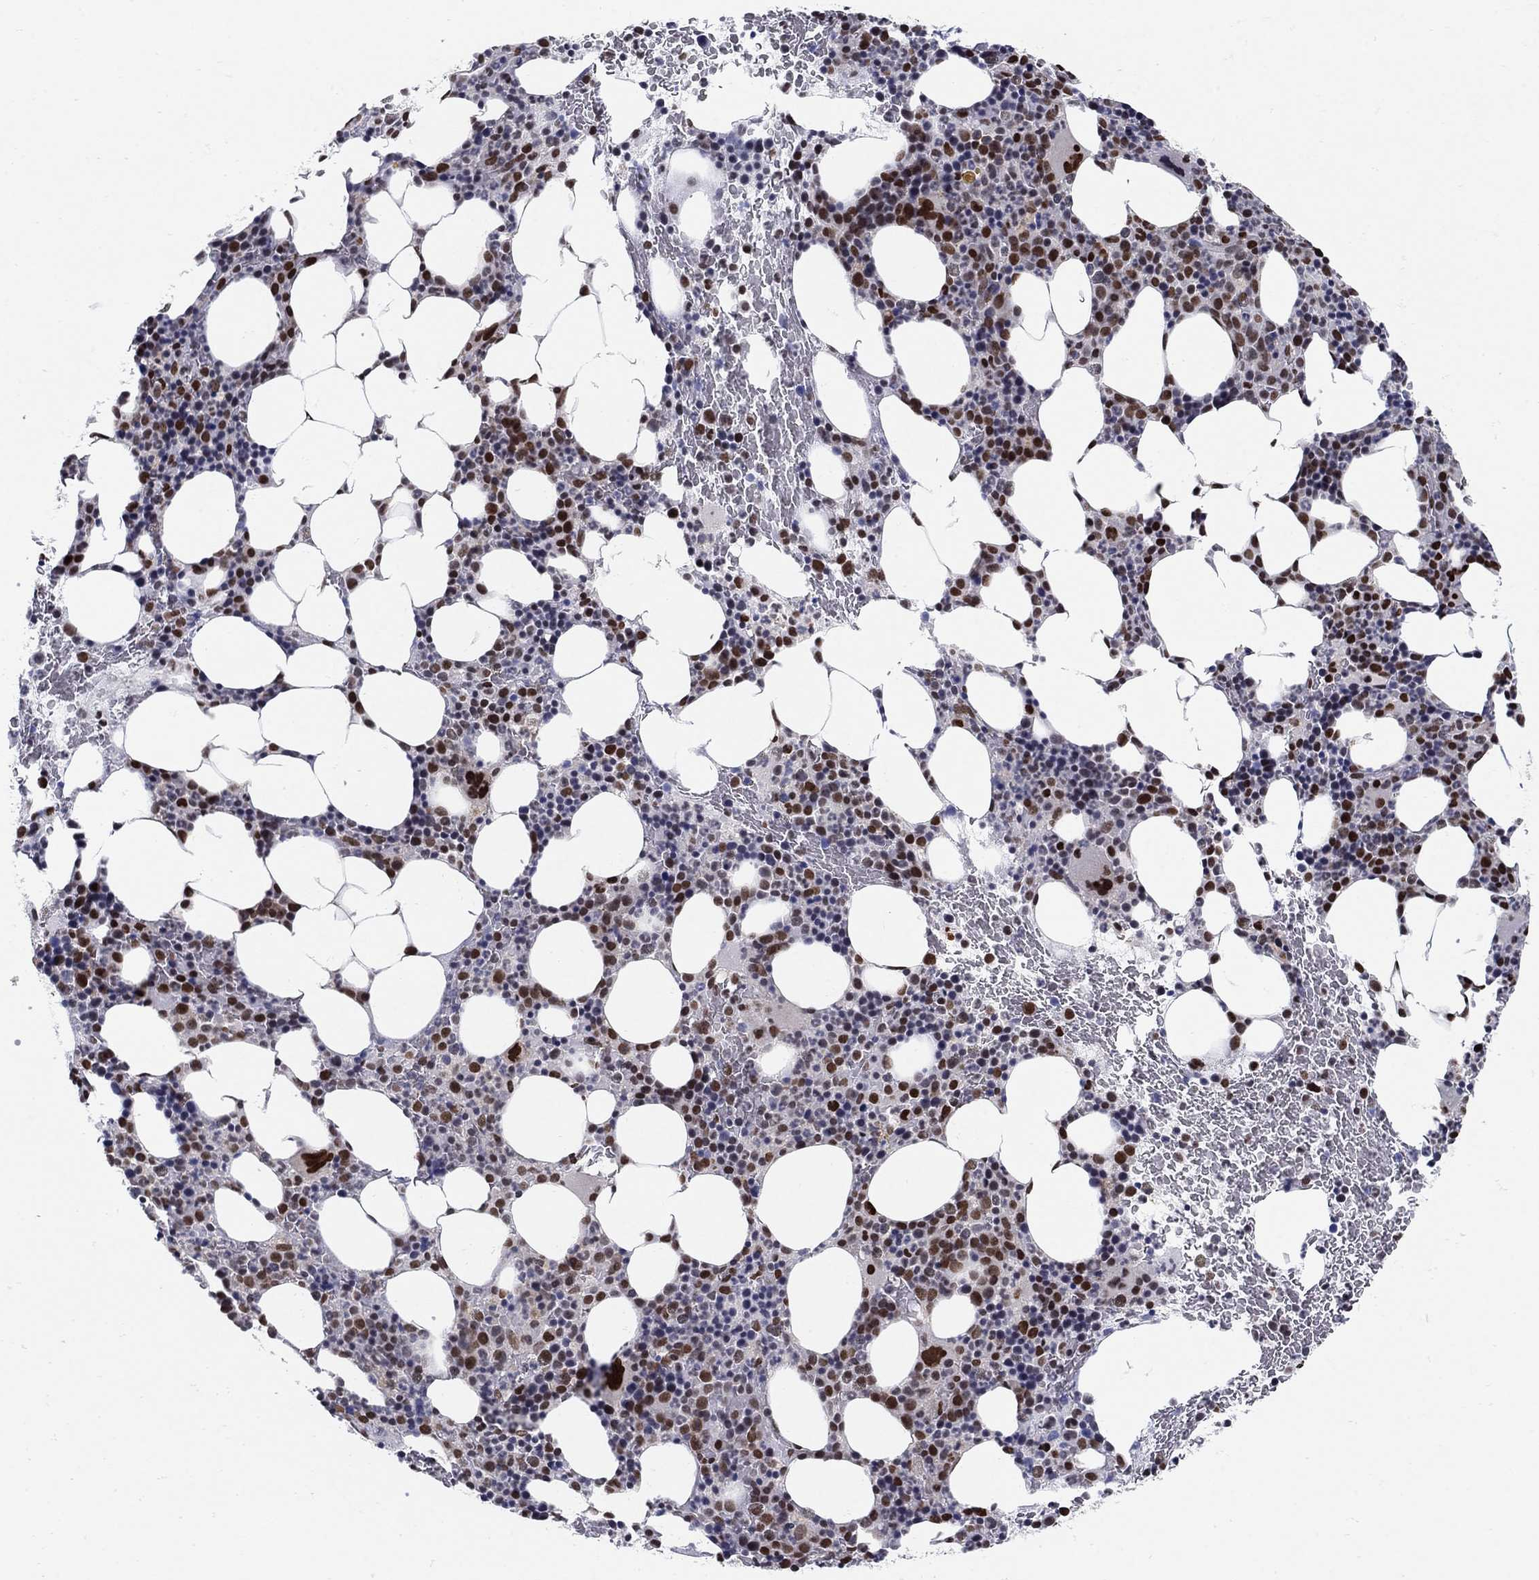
{"staining": {"intensity": "moderate", "quantity": "25%-75%", "location": "nuclear"}, "tissue": "bone marrow", "cell_type": "Hematopoietic cells", "image_type": "normal", "snomed": [{"axis": "morphology", "description": "Normal tissue, NOS"}, {"axis": "topography", "description": "Bone marrow"}], "caption": "Protein expression analysis of unremarkable human bone marrow reveals moderate nuclear staining in approximately 25%-75% of hematopoietic cells. The protein is stained brown, and the nuclei are stained in blue (DAB IHC with brightfield microscopy, high magnification).", "gene": "CENPE", "patient": {"sex": "male", "age": 72}}